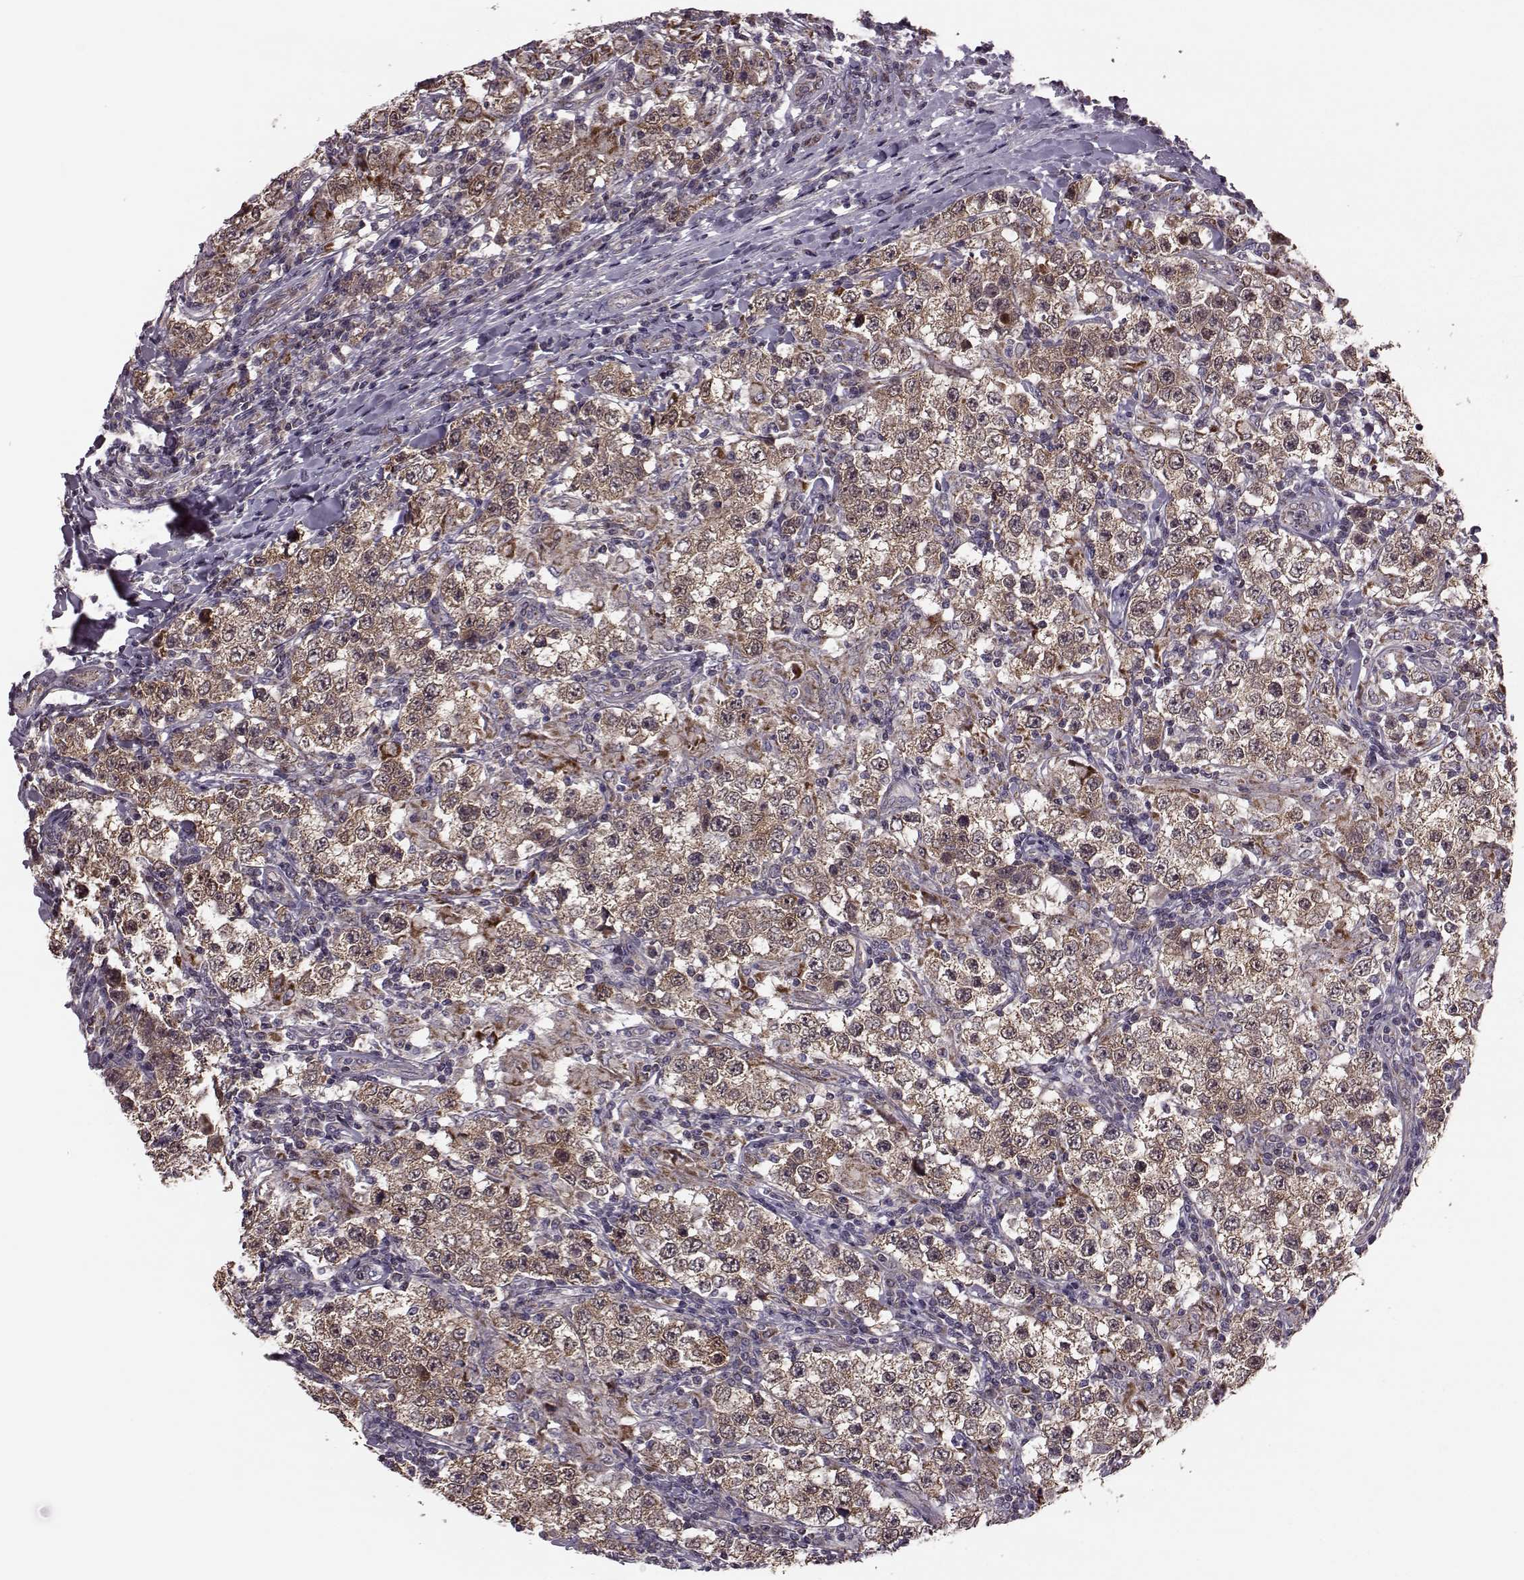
{"staining": {"intensity": "moderate", "quantity": "25%-75%", "location": "cytoplasmic/membranous"}, "tissue": "testis cancer", "cell_type": "Tumor cells", "image_type": "cancer", "snomed": [{"axis": "morphology", "description": "Seminoma, NOS"}, {"axis": "morphology", "description": "Carcinoma, Embryonal, NOS"}, {"axis": "topography", "description": "Testis"}], "caption": "A brown stain shows moderate cytoplasmic/membranous expression of a protein in human seminoma (testis) tumor cells.", "gene": "PUDP", "patient": {"sex": "male", "age": 41}}